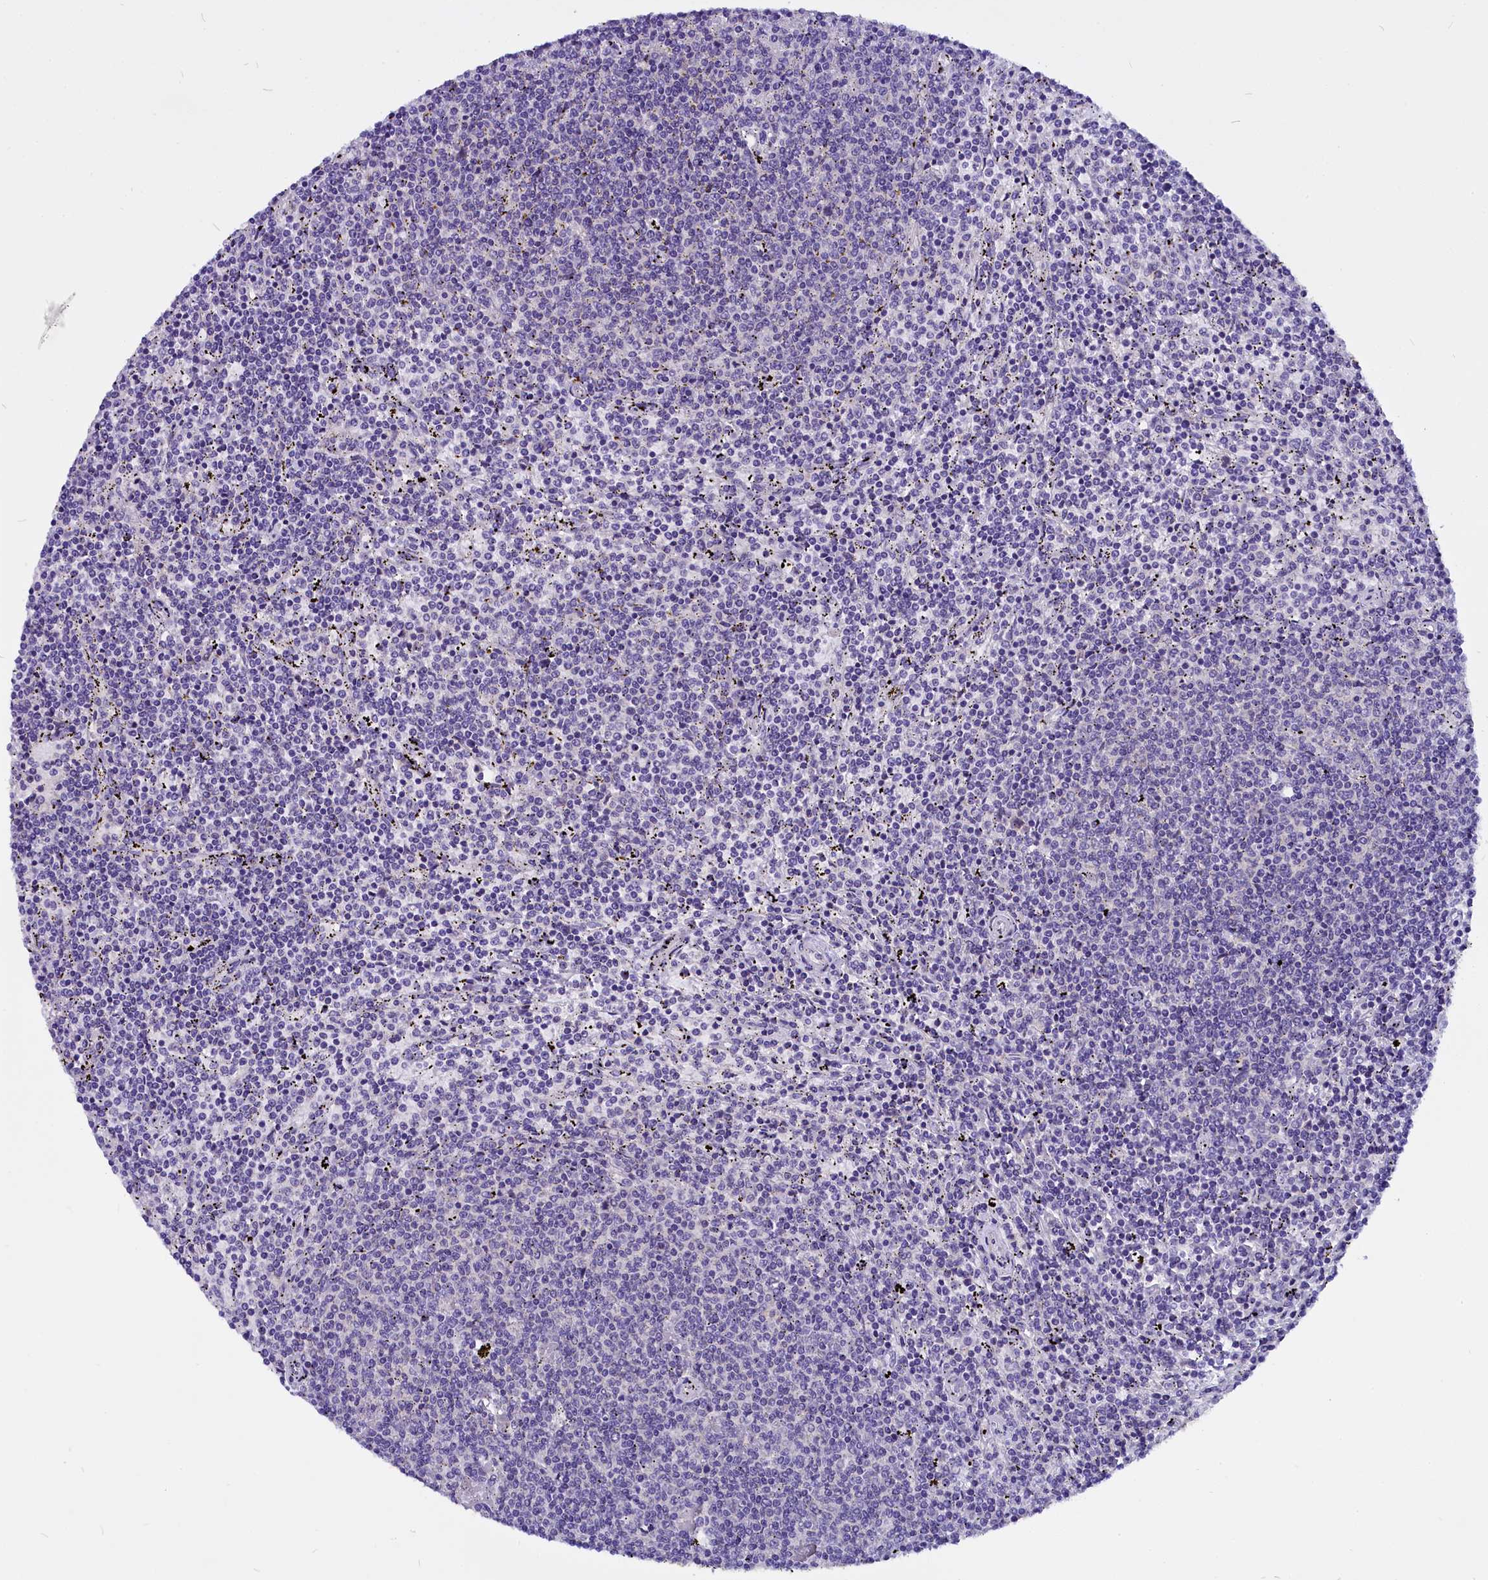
{"staining": {"intensity": "negative", "quantity": "none", "location": "none"}, "tissue": "lymphoma", "cell_type": "Tumor cells", "image_type": "cancer", "snomed": [{"axis": "morphology", "description": "Malignant lymphoma, non-Hodgkin's type, Low grade"}, {"axis": "topography", "description": "Spleen"}], "caption": "This is an immunohistochemistry micrograph of malignant lymphoma, non-Hodgkin's type (low-grade). There is no staining in tumor cells.", "gene": "CEP170", "patient": {"sex": "female", "age": 50}}